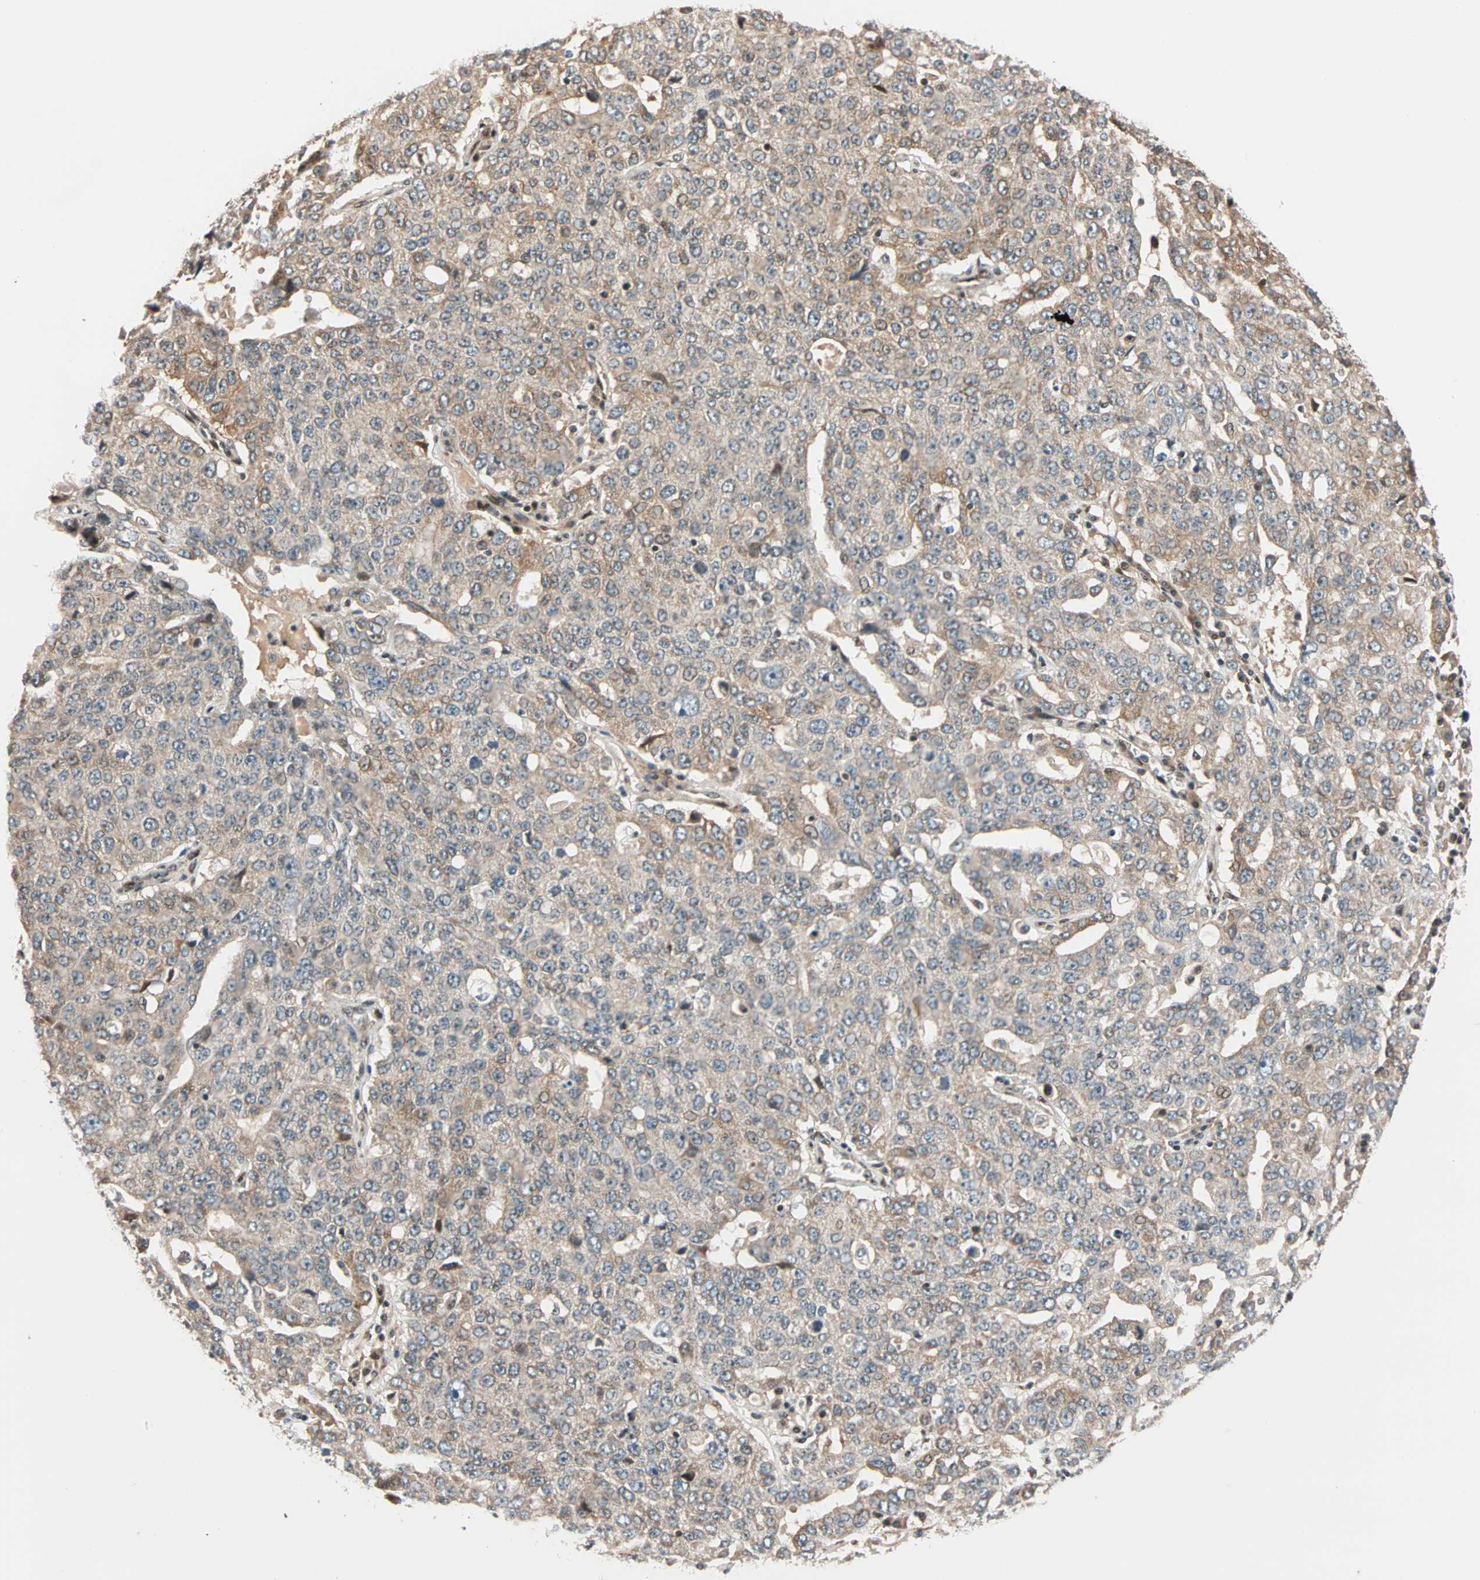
{"staining": {"intensity": "weak", "quantity": ">75%", "location": "cytoplasmic/membranous"}, "tissue": "ovarian cancer", "cell_type": "Tumor cells", "image_type": "cancer", "snomed": [{"axis": "morphology", "description": "Carcinoma, endometroid"}, {"axis": "topography", "description": "Ovary"}], "caption": "A low amount of weak cytoplasmic/membranous staining is seen in about >75% of tumor cells in endometroid carcinoma (ovarian) tissue. (IHC, brightfield microscopy, high magnification).", "gene": "HECW1", "patient": {"sex": "female", "age": 62}}